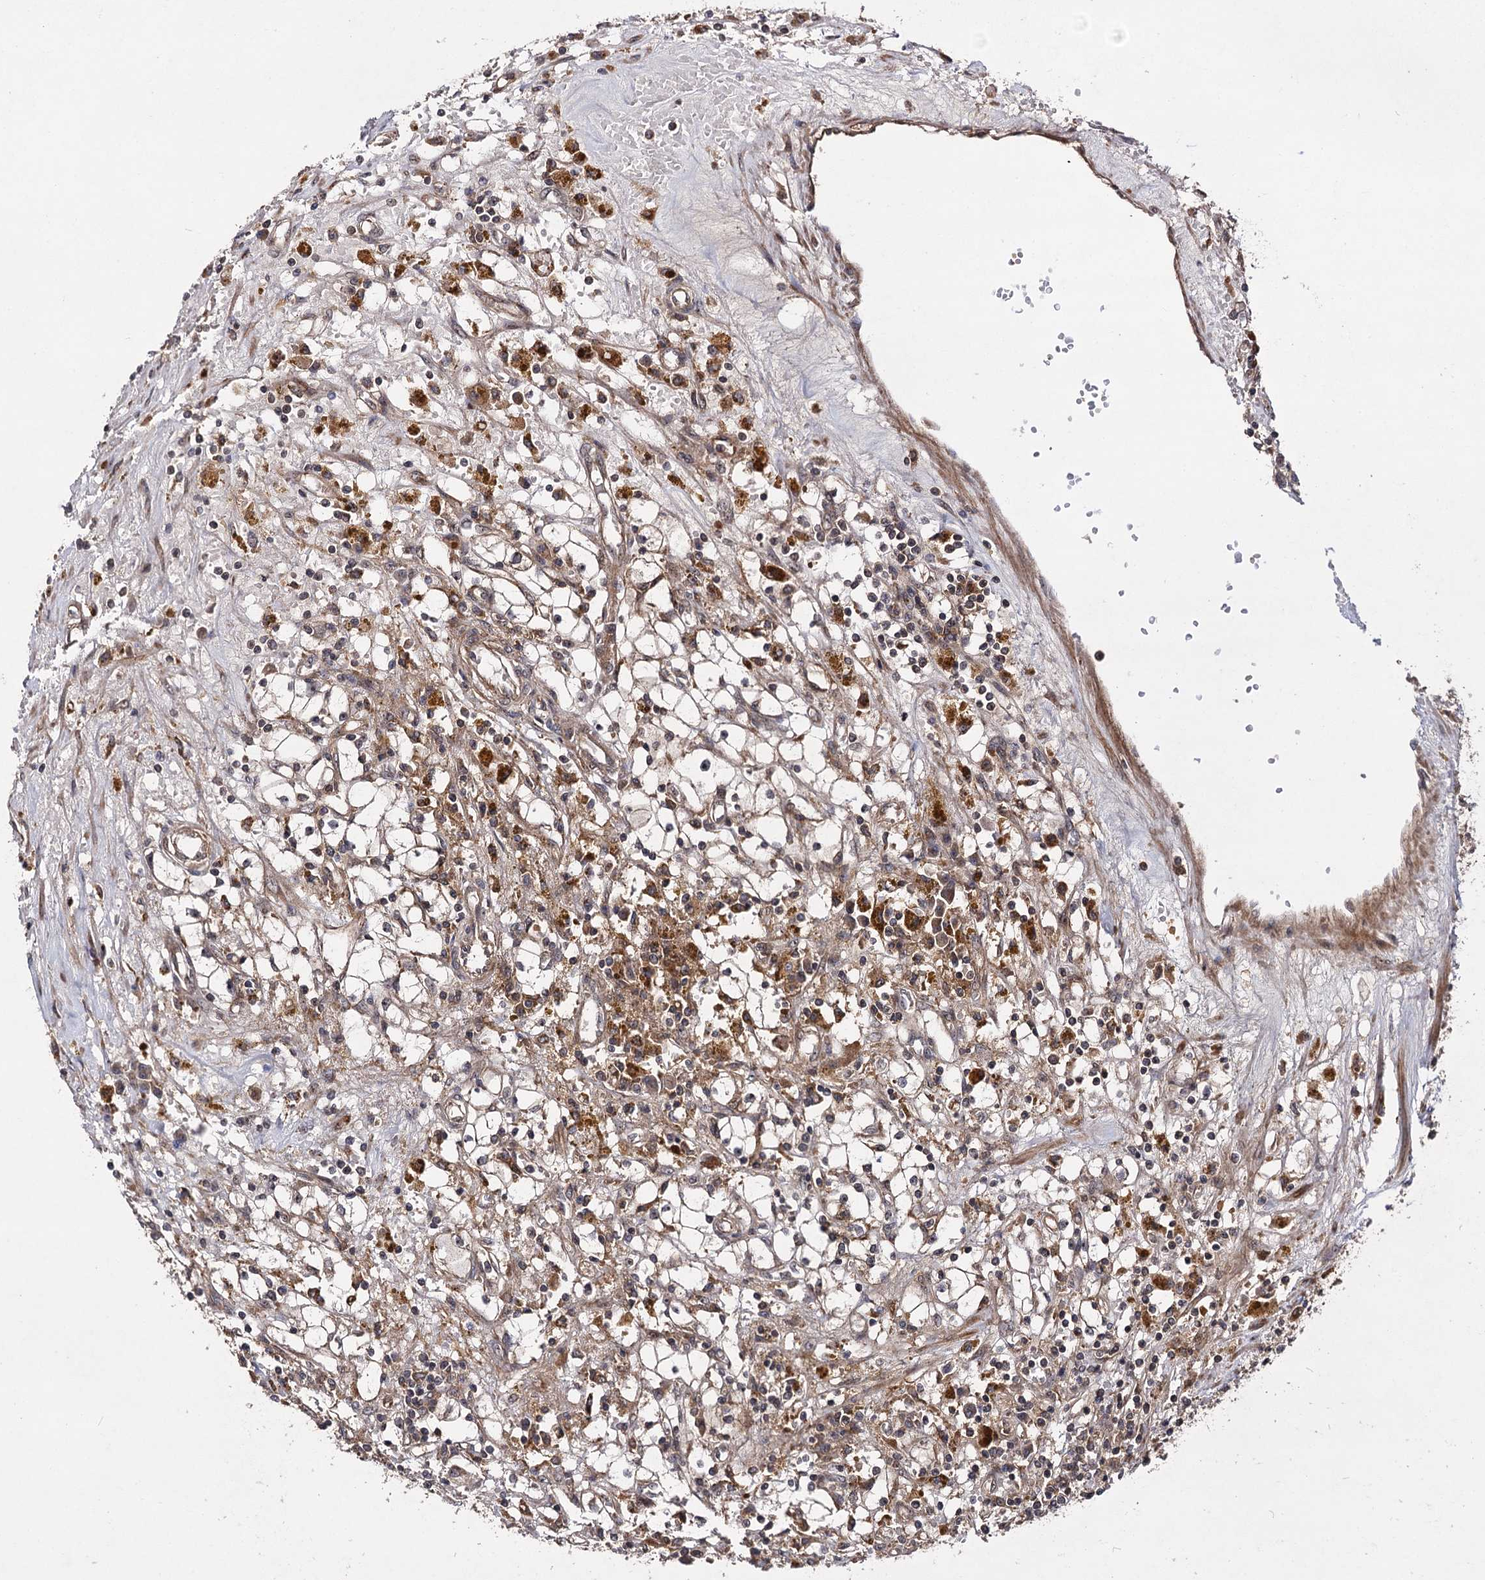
{"staining": {"intensity": "negative", "quantity": "none", "location": "none"}, "tissue": "renal cancer", "cell_type": "Tumor cells", "image_type": "cancer", "snomed": [{"axis": "morphology", "description": "Adenocarcinoma, NOS"}, {"axis": "topography", "description": "Kidney"}], "caption": "Immunohistochemistry of adenocarcinoma (renal) displays no expression in tumor cells.", "gene": "KXD1", "patient": {"sex": "male", "age": 56}}